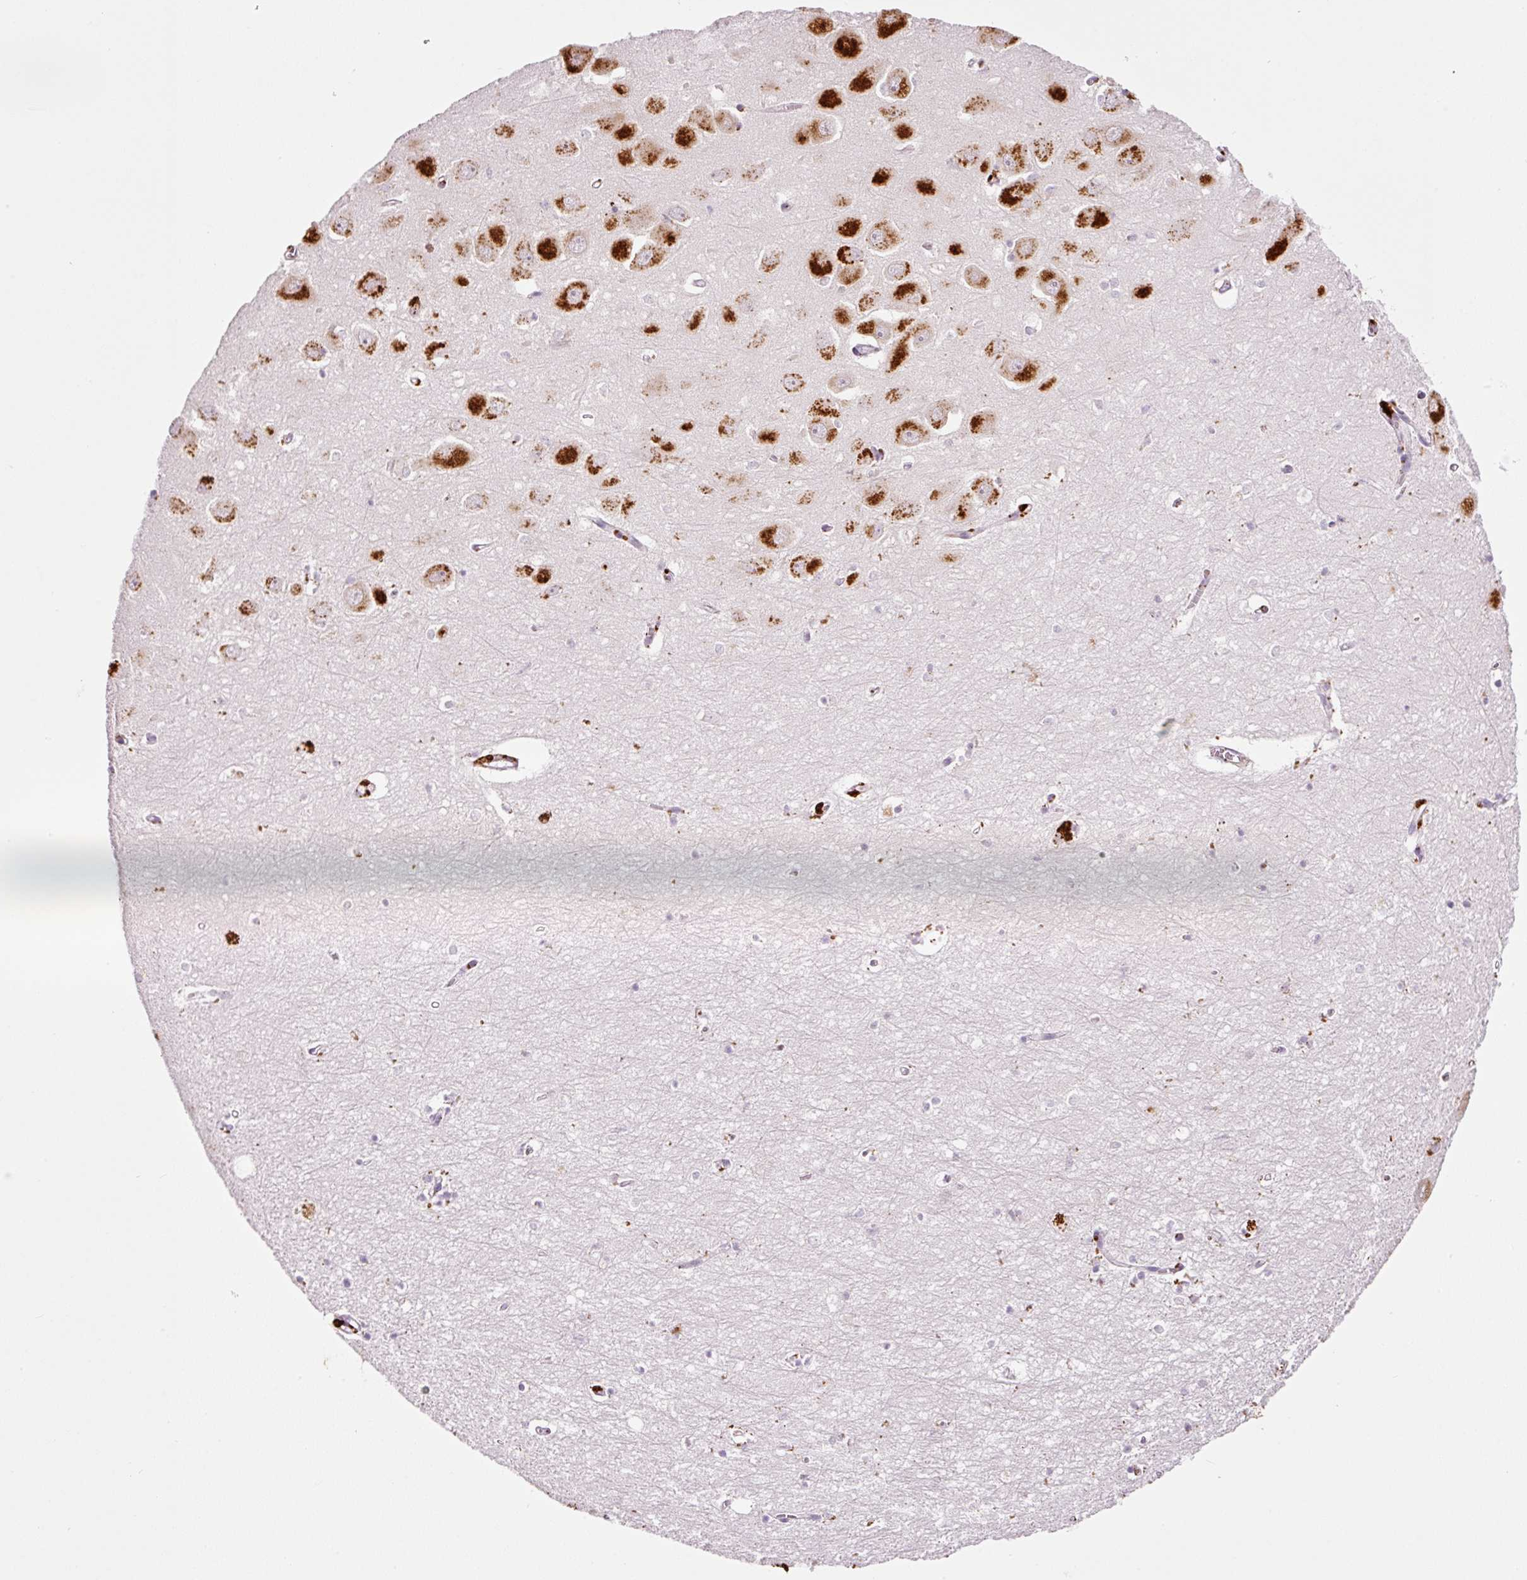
{"staining": {"intensity": "moderate", "quantity": "<25%", "location": "cytoplasmic/membranous"}, "tissue": "hippocampus", "cell_type": "Glial cells", "image_type": "normal", "snomed": [{"axis": "morphology", "description": "Normal tissue, NOS"}, {"axis": "topography", "description": "Hippocampus"}], "caption": "Immunohistochemistry of normal hippocampus reveals low levels of moderate cytoplasmic/membranous expression in approximately <25% of glial cells.", "gene": "ZNF639", "patient": {"sex": "female", "age": 64}}